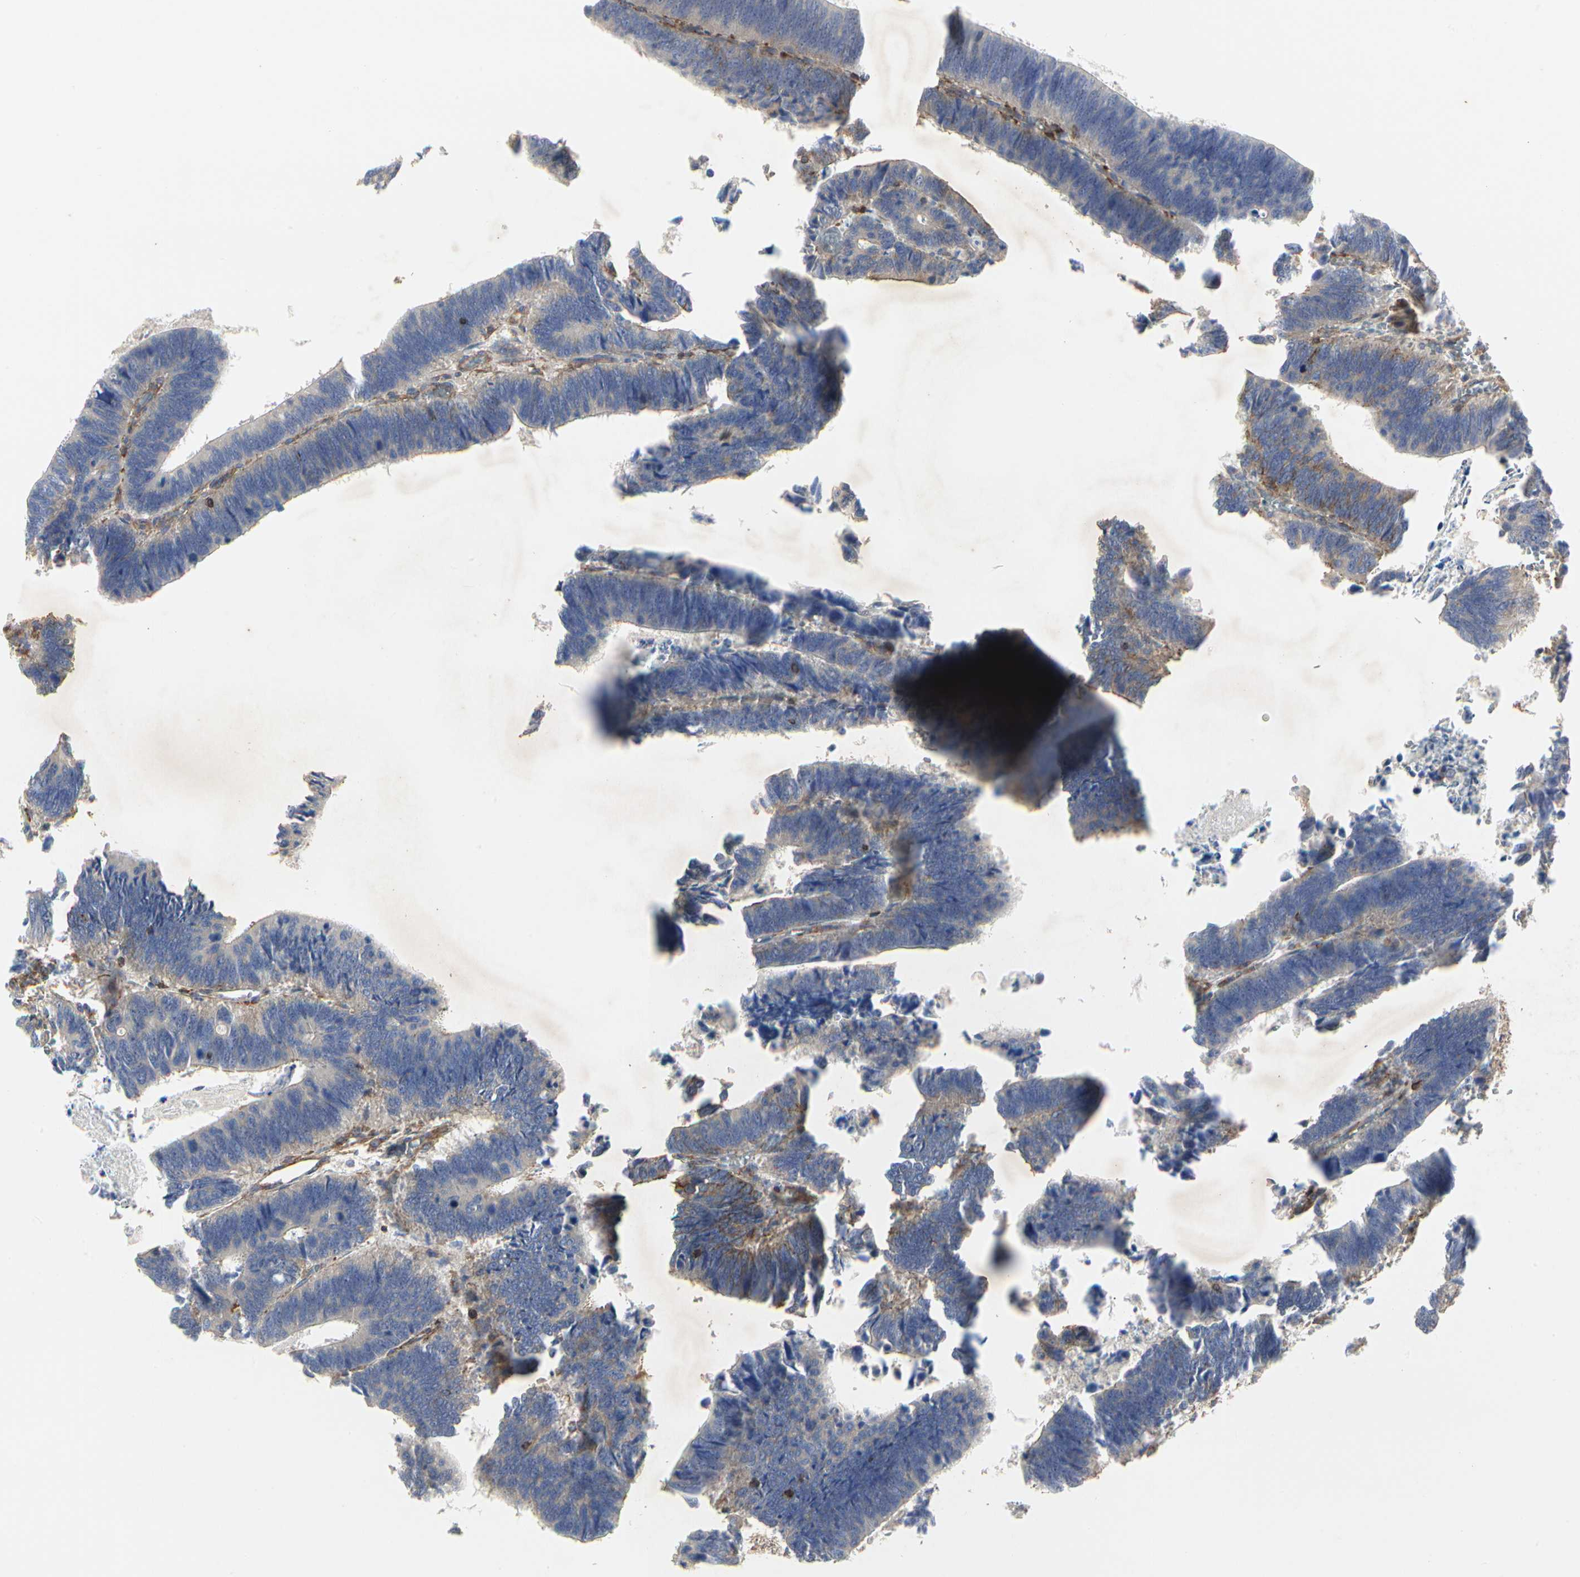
{"staining": {"intensity": "weak", "quantity": "25%-75%", "location": "cytoplasmic/membranous"}, "tissue": "colorectal cancer", "cell_type": "Tumor cells", "image_type": "cancer", "snomed": [{"axis": "morphology", "description": "Adenocarcinoma, NOS"}, {"axis": "topography", "description": "Colon"}], "caption": "Immunohistochemistry micrograph of human colorectal cancer (adenocarcinoma) stained for a protein (brown), which shows low levels of weak cytoplasmic/membranous staining in approximately 25%-75% of tumor cells.", "gene": "NAPG", "patient": {"sex": "male", "age": 72}}